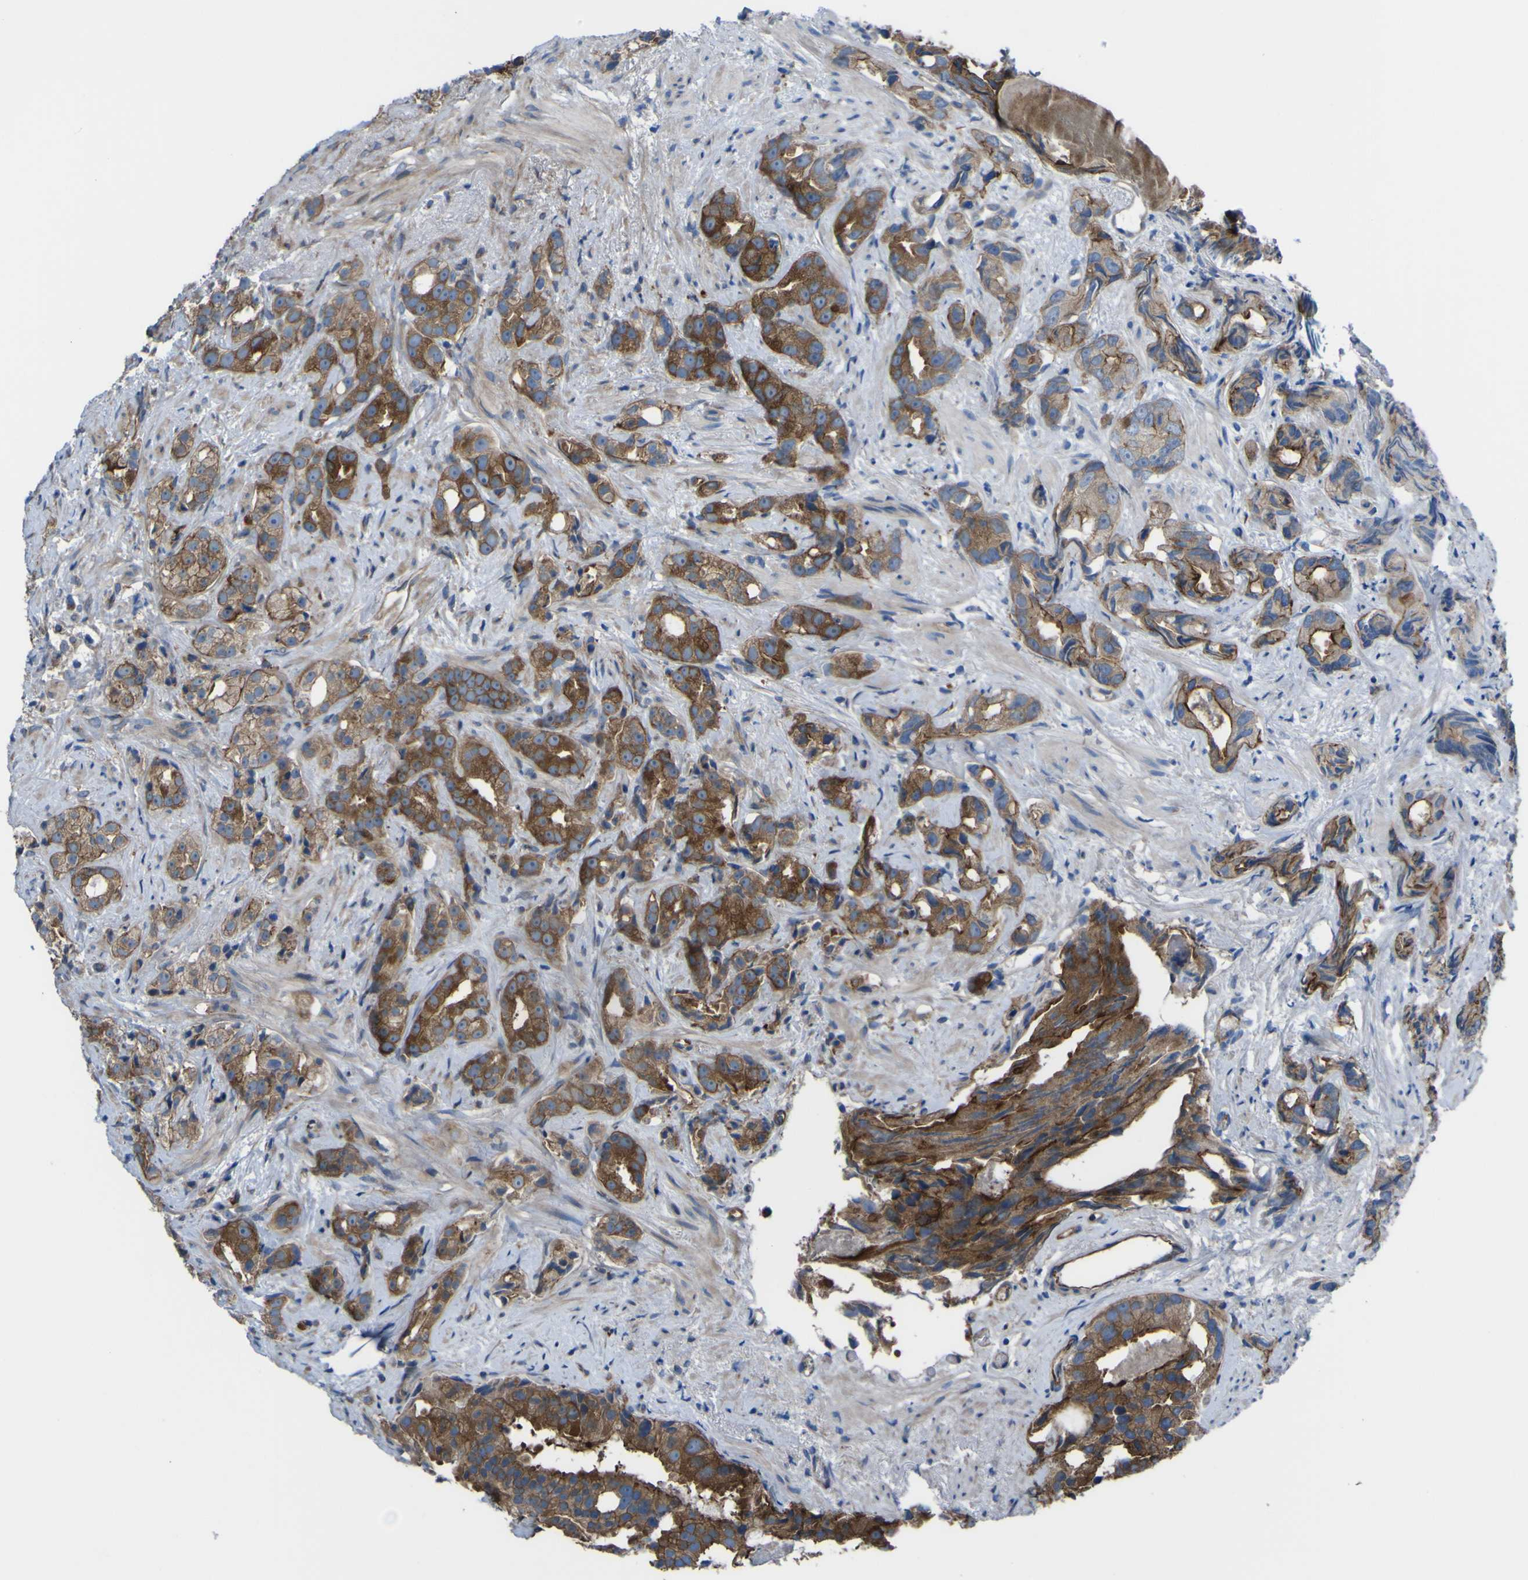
{"staining": {"intensity": "moderate", "quantity": ">75%", "location": "cytoplasmic/membranous"}, "tissue": "prostate cancer", "cell_type": "Tumor cells", "image_type": "cancer", "snomed": [{"axis": "morphology", "description": "Adenocarcinoma, Low grade"}, {"axis": "topography", "description": "Prostate"}], "caption": "Tumor cells reveal medium levels of moderate cytoplasmic/membranous staining in approximately >75% of cells in prostate adenocarcinoma (low-grade). (DAB = brown stain, brightfield microscopy at high magnification).", "gene": "FBXO30", "patient": {"sex": "male", "age": 89}}